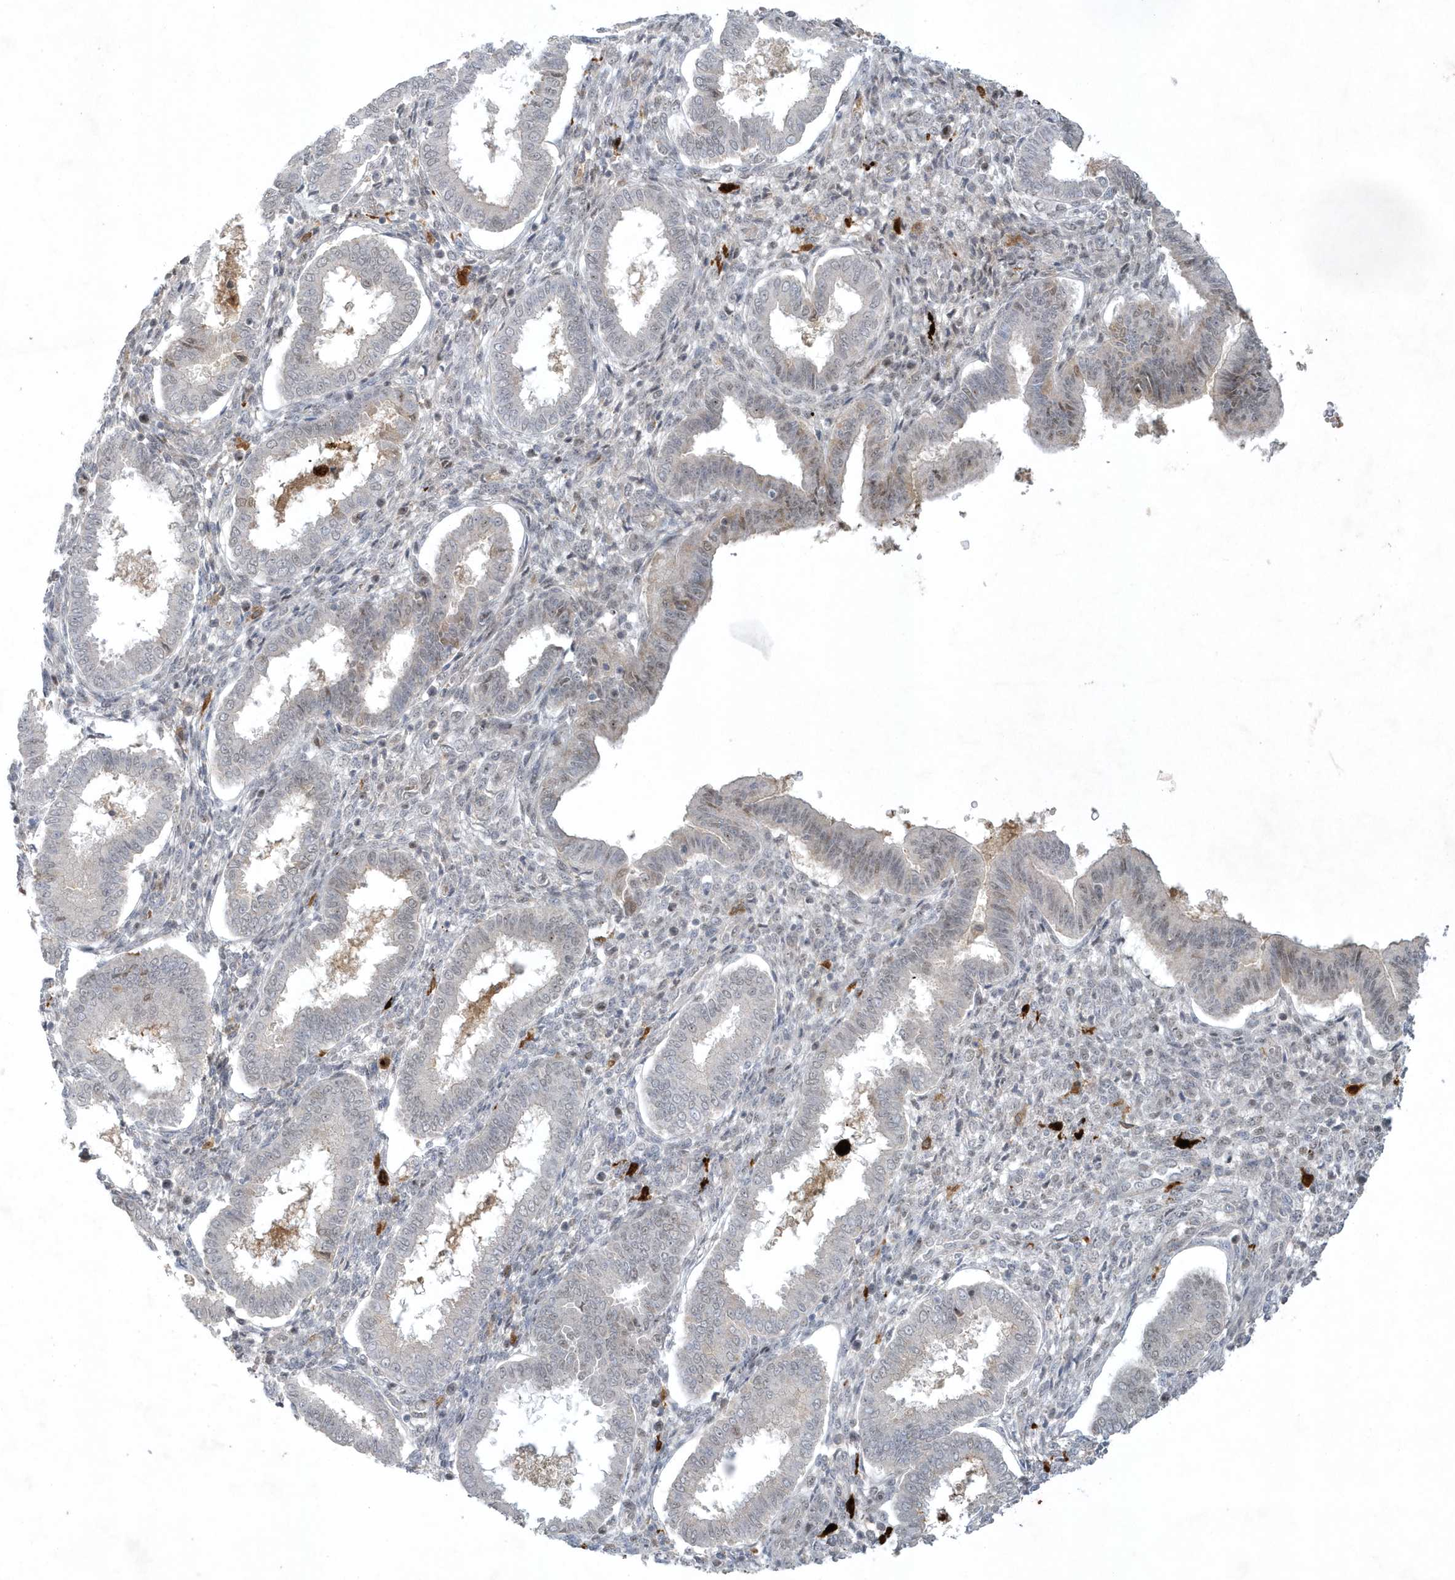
{"staining": {"intensity": "negative", "quantity": "none", "location": "none"}, "tissue": "endometrium", "cell_type": "Cells in endometrial stroma", "image_type": "normal", "snomed": [{"axis": "morphology", "description": "Normal tissue, NOS"}, {"axis": "topography", "description": "Endometrium"}], "caption": "Immunohistochemistry (IHC) of benign human endometrium shows no staining in cells in endometrial stroma. (Brightfield microscopy of DAB immunohistochemistry (IHC) at high magnification).", "gene": "THG1L", "patient": {"sex": "female", "age": 24}}